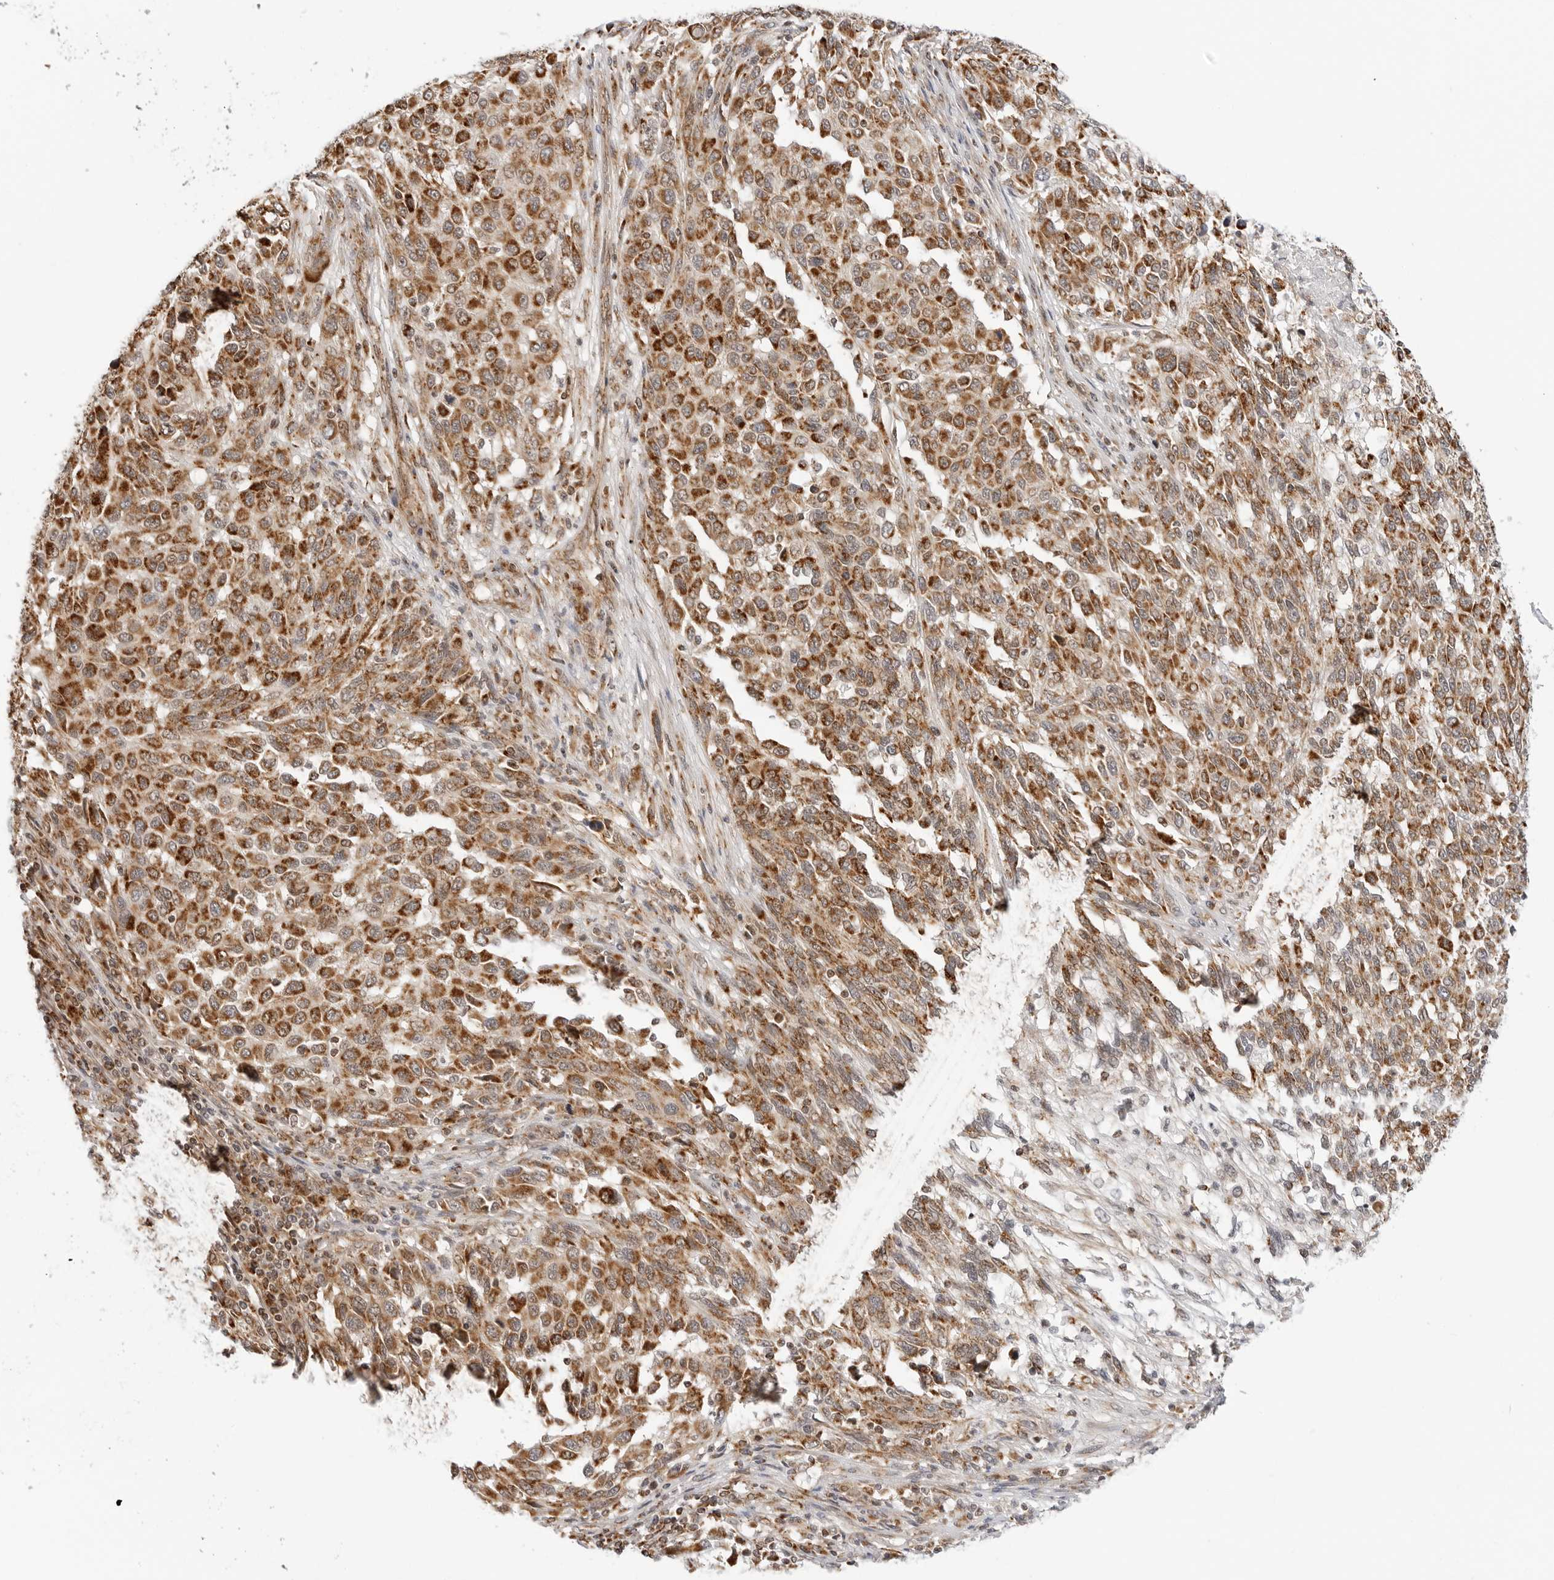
{"staining": {"intensity": "strong", "quantity": ">75%", "location": "cytoplasmic/membranous"}, "tissue": "melanoma", "cell_type": "Tumor cells", "image_type": "cancer", "snomed": [{"axis": "morphology", "description": "Malignant melanoma, Metastatic site"}, {"axis": "topography", "description": "Lymph node"}], "caption": "This photomicrograph shows melanoma stained with immunohistochemistry (IHC) to label a protein in brown. The cytoplasmic/membranous of tumor cells show strong positivity for the protein. Nuclei are counter-stained blue.", "gene": "POLR3GL", "patient": {"sex": "male", "age": 61}}